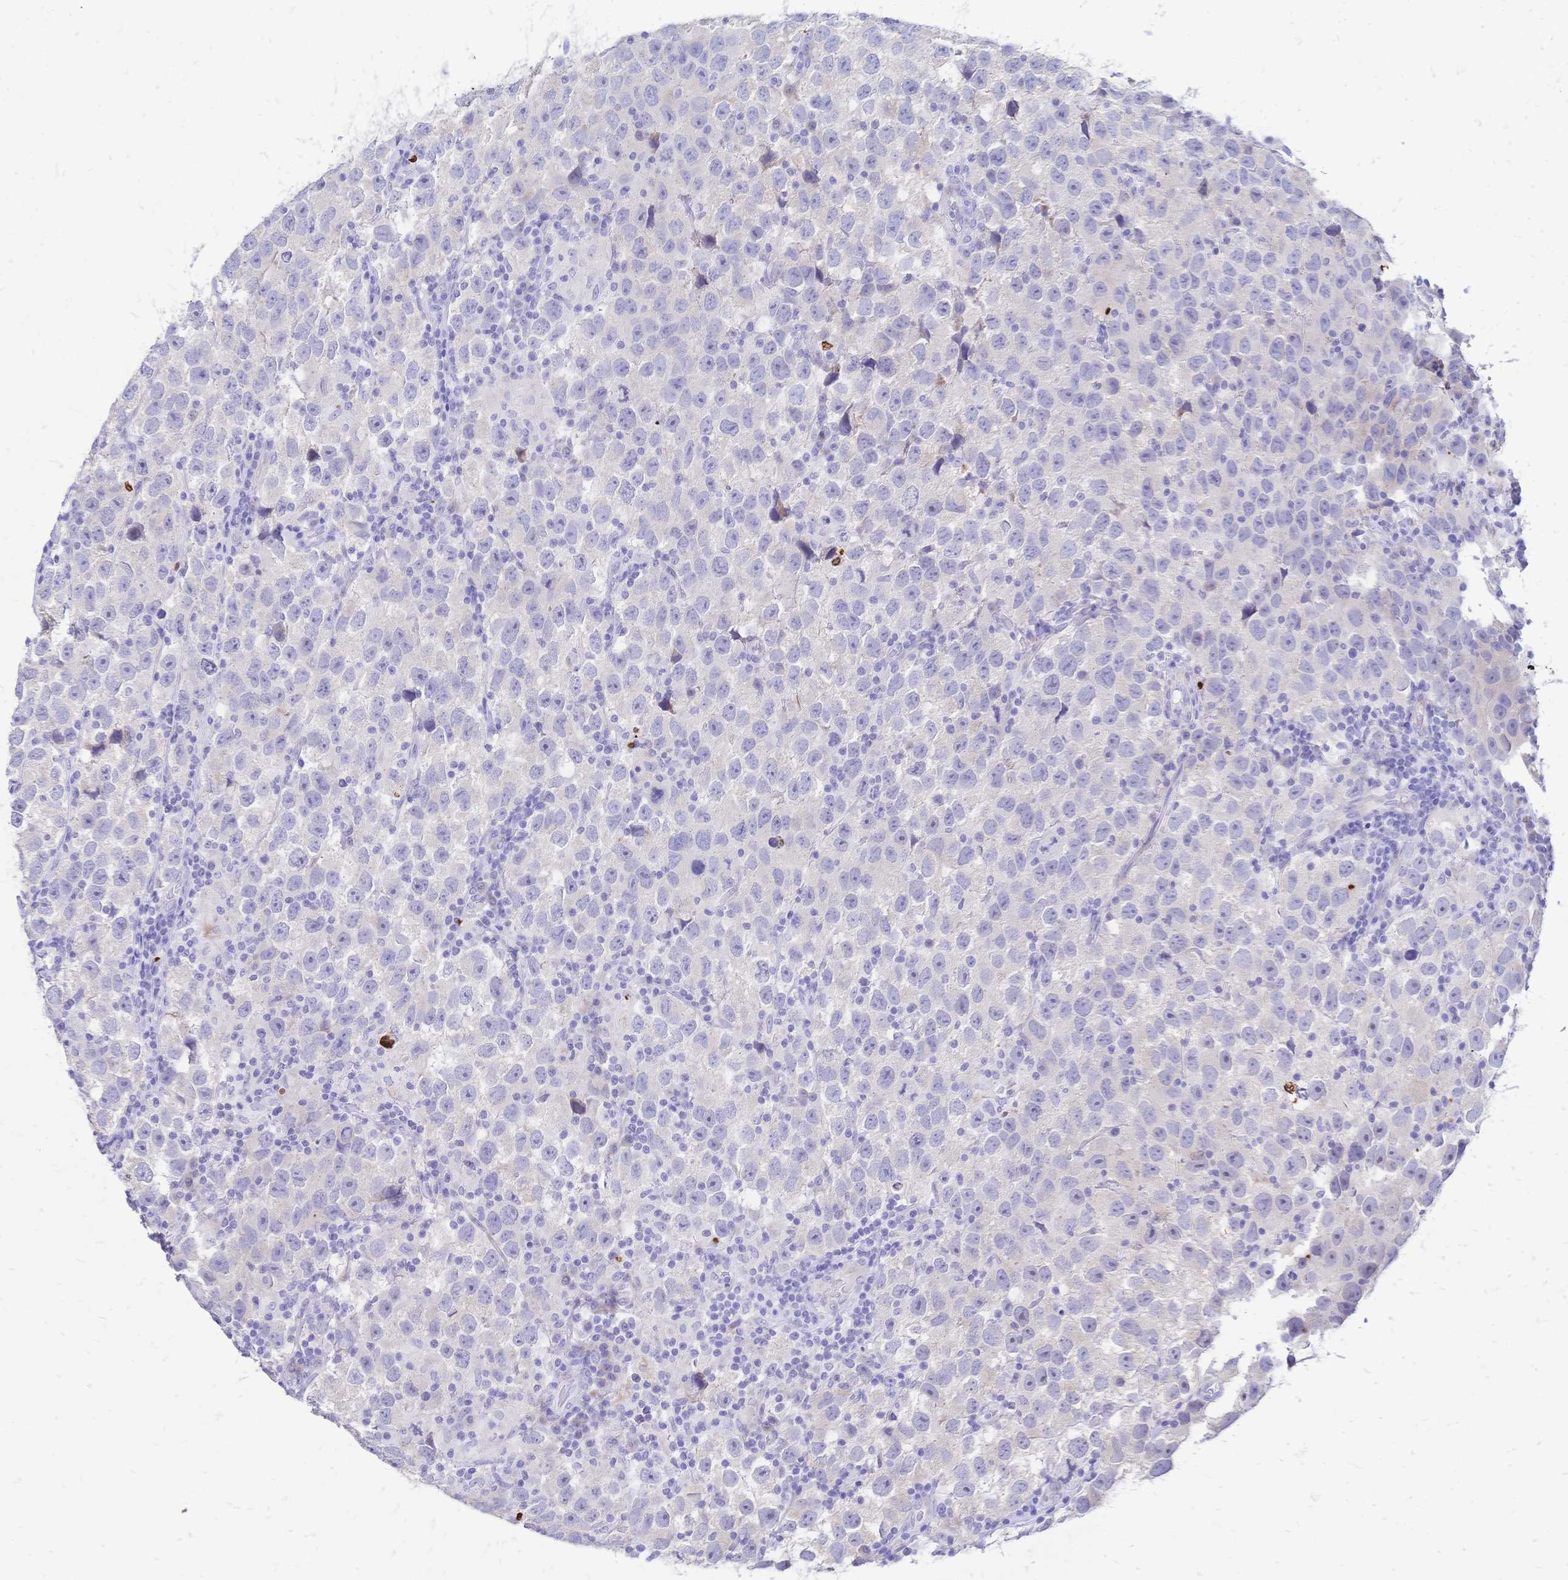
{"staining": {"intensity": "negative", "quantity": "none", "location": "none"}, "tissue": "testis cancer", "cell_type": "Tumor cells", "image_type": "cancer", "snomed": [{"axis": "morphology", "description": "Seminoma, NOS"}, {"axis": "topography", "description": "Testis"}], "caption": "High power microscopy histopathology image of an immunohistochemistry image of testis cancer, revealing no significant staining in tumor cells.", "gene": "GRB7", "patient": {"sex": "male", "age": 26}}